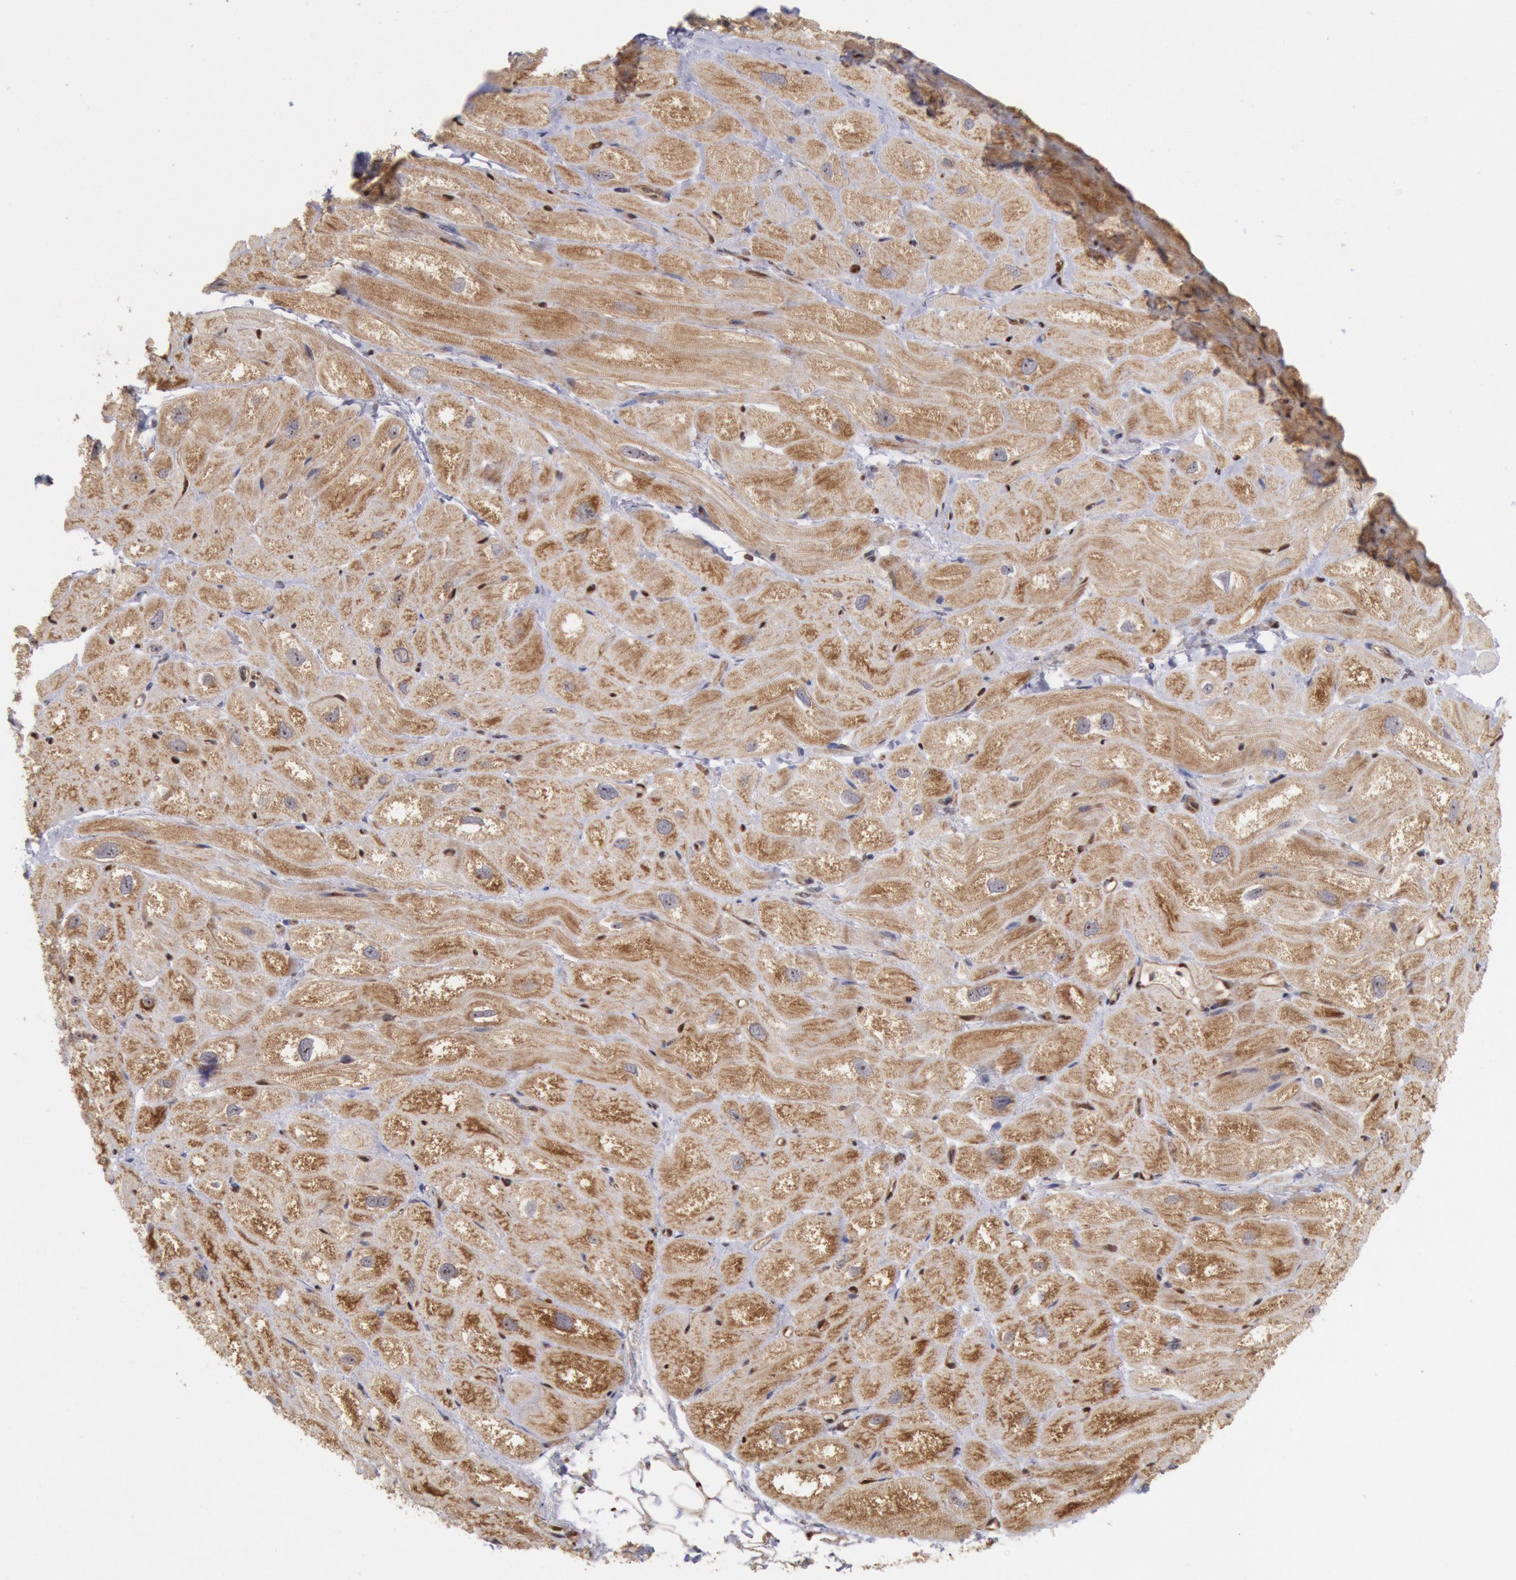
{"staining": {"intensity": "weak", "quantity": ">75%", "location": "cytoplasmic/membranous,nuclear"}, "tissue": "heart muscle", "cell_type": "Cardiomyocytes", "image_type": "normal", "snomed": [{"axis": "morphology", "description": "Normal tissue, NOS"}, {"axis": "topography", "description": "Heart"}], "caption": "Weak cytoplasmic/membranous,nuclear positivity for a protein is present in approximately >75% of cardiomyocytes of normal heart muscle using IHC.", "gene": "STX17", "patient": {"sex": "male", "age": 49}}